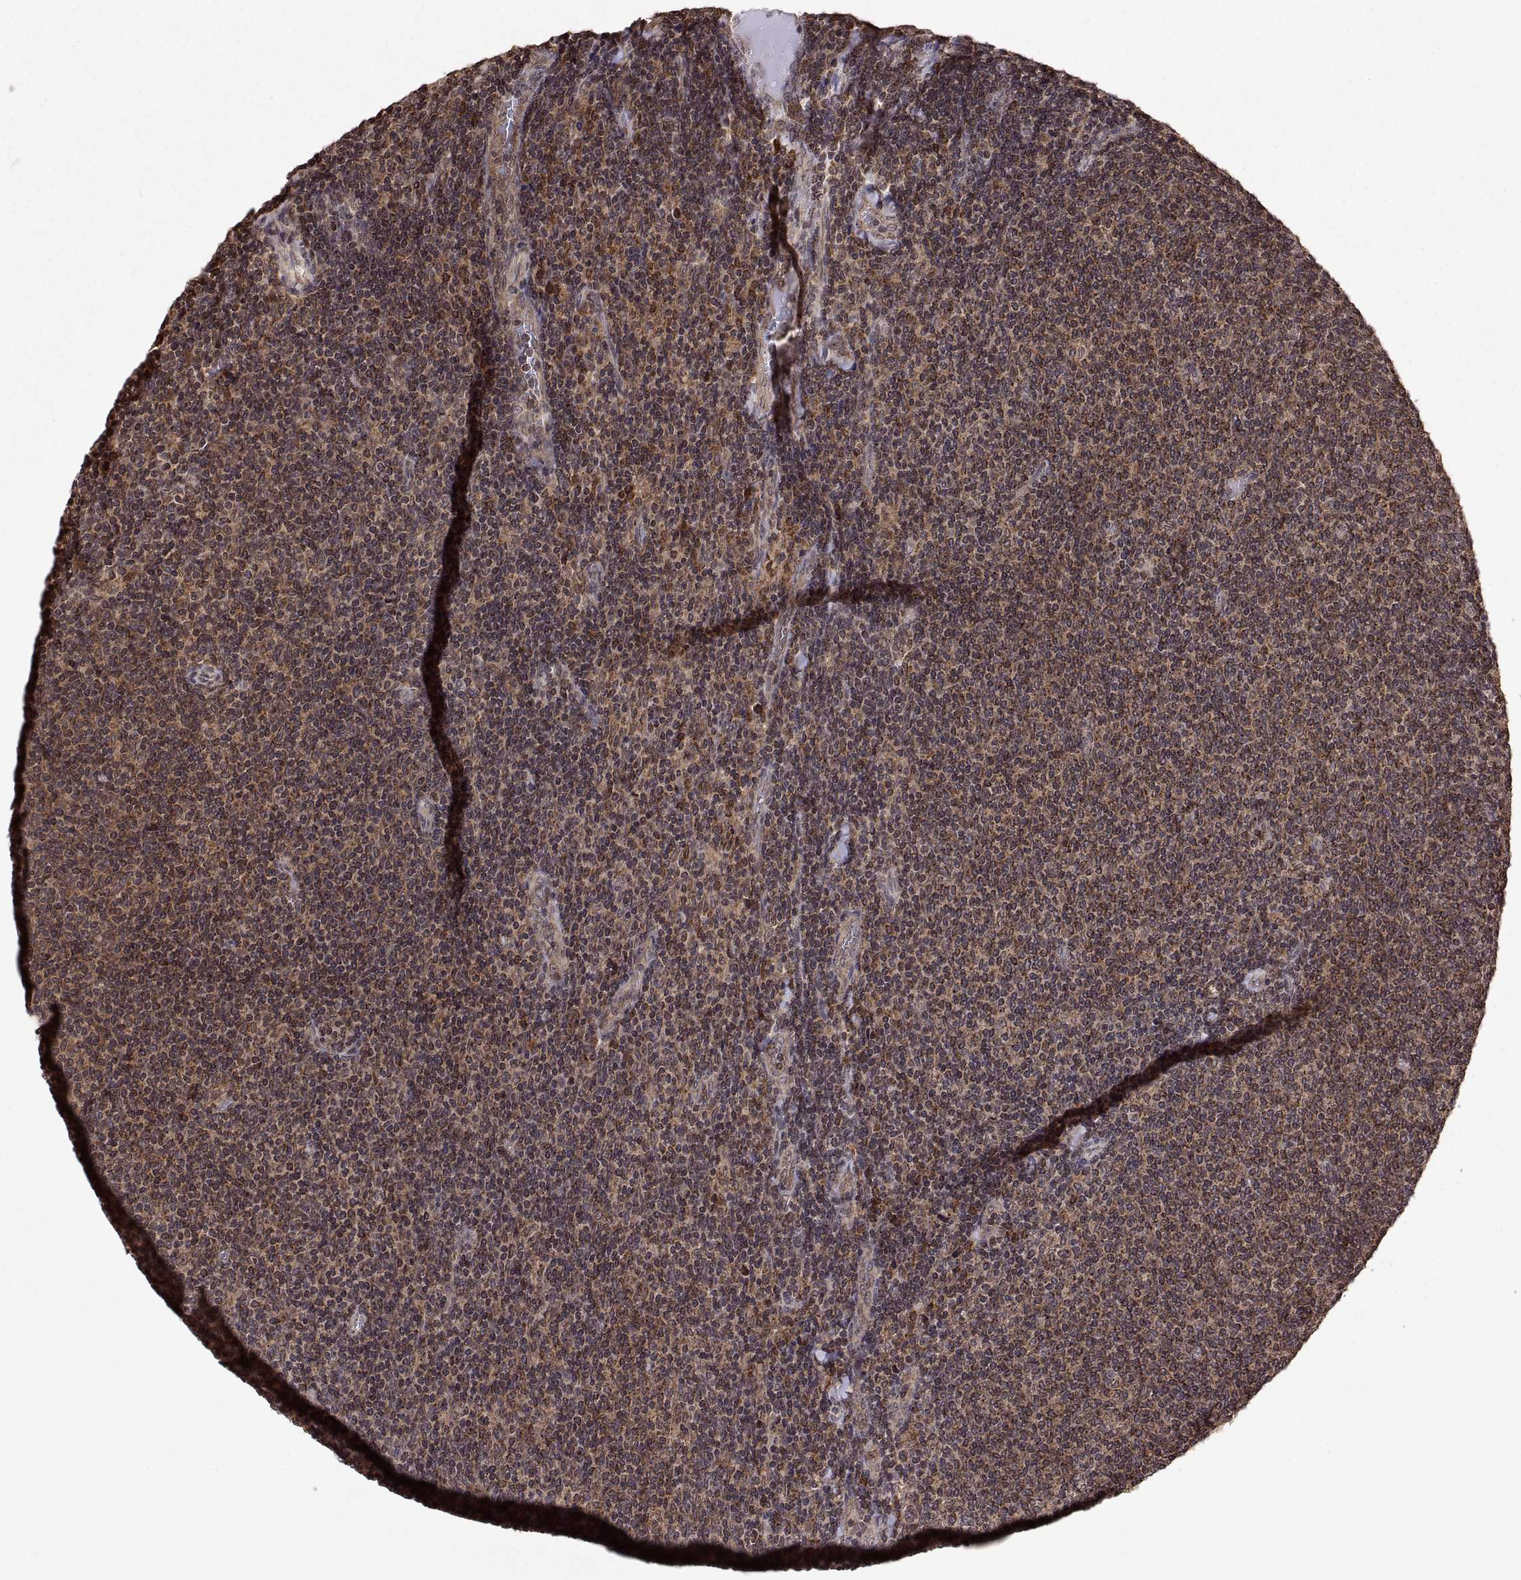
{"staining": {"intensity": "weak", "quantity": ">75%", "location": "cytoplasmic/membranous"}, "tissue": "lymphoma", "cell_type": "Tumor cells", "image_type": "cancer", "snomed": [{"axis": "morphology", "description": "Malignant lymphoma, non-Hodgkin's type, Low grade"}, {"axis": "topography", "description": "Lymph node"}], "caption": "IHC image of neoplastic tissue: malignant lymphoma, non-Hodgkin's type (low-grade) stained using immunohistochemistry (IHC) shows low levels of weak protein expression localized specifically in the cytoplasmic/membranous of tumor cells, appearing as a cytoplasmic/membranous brown color.", "gene": "ZNRF2", "patient": {"sex": "male", "age": 52}}